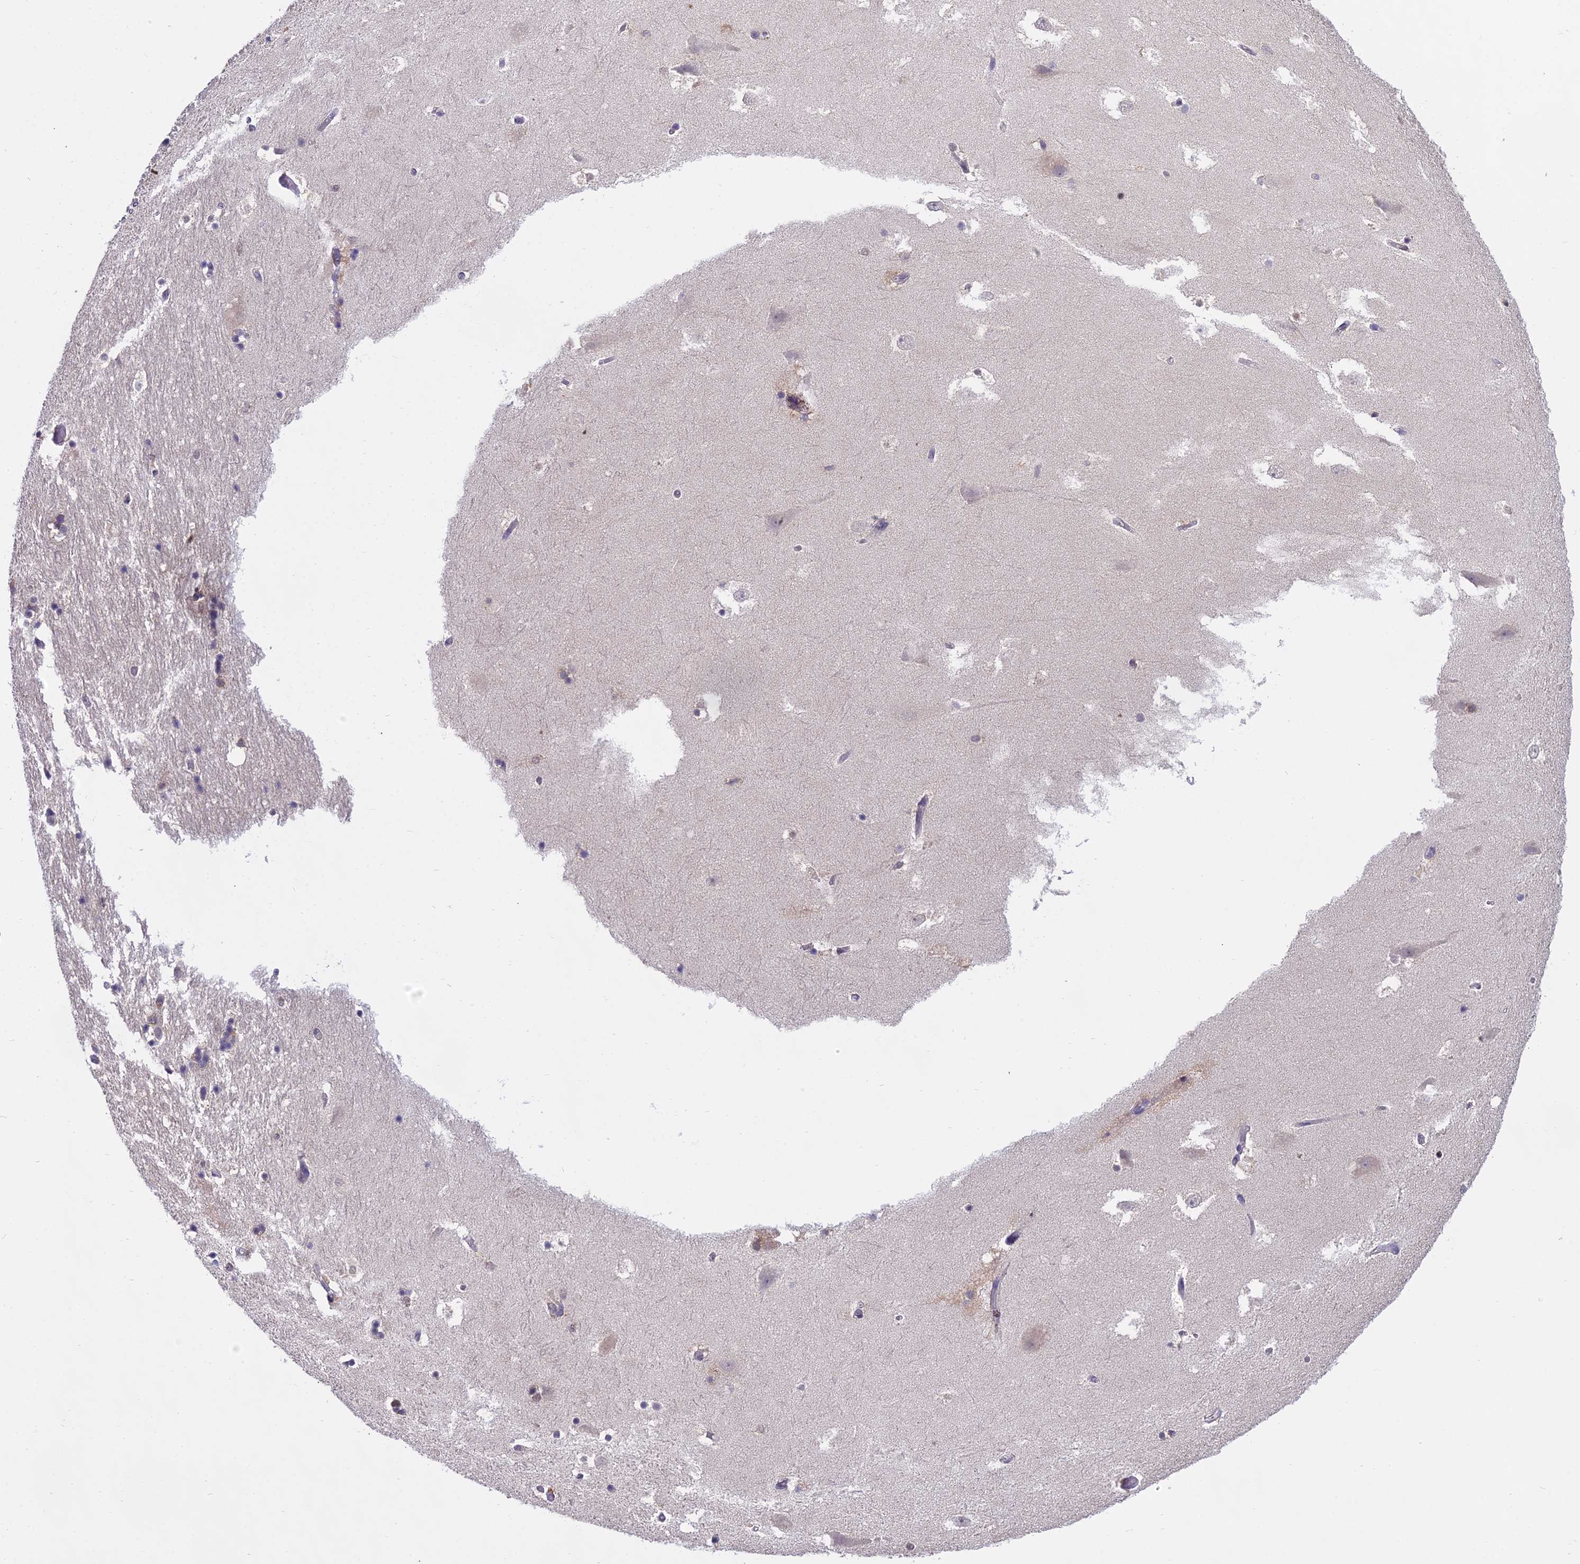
{"staining": {"intensity": "negative", "quantity": "none", "location": "none"}, "tissue": "hippocampus", "cell_type": "Glial cells", "image_type": "normal", "snomed": [{"axis": "morphology", "description": "Normal tissue, NOS"}, {"axis": "topography", "description": "Hippocampus"}], "caption": "Image shows no significant protein expression in glial cells of unremarkable hippocampus. (DAB (3,3'-diaminobenzidine) immunohistochemistry visualized using brightfield microscopy, high magnification).", "gene": "MAT2A", "patient": {"sex": "female", "age": 52}}